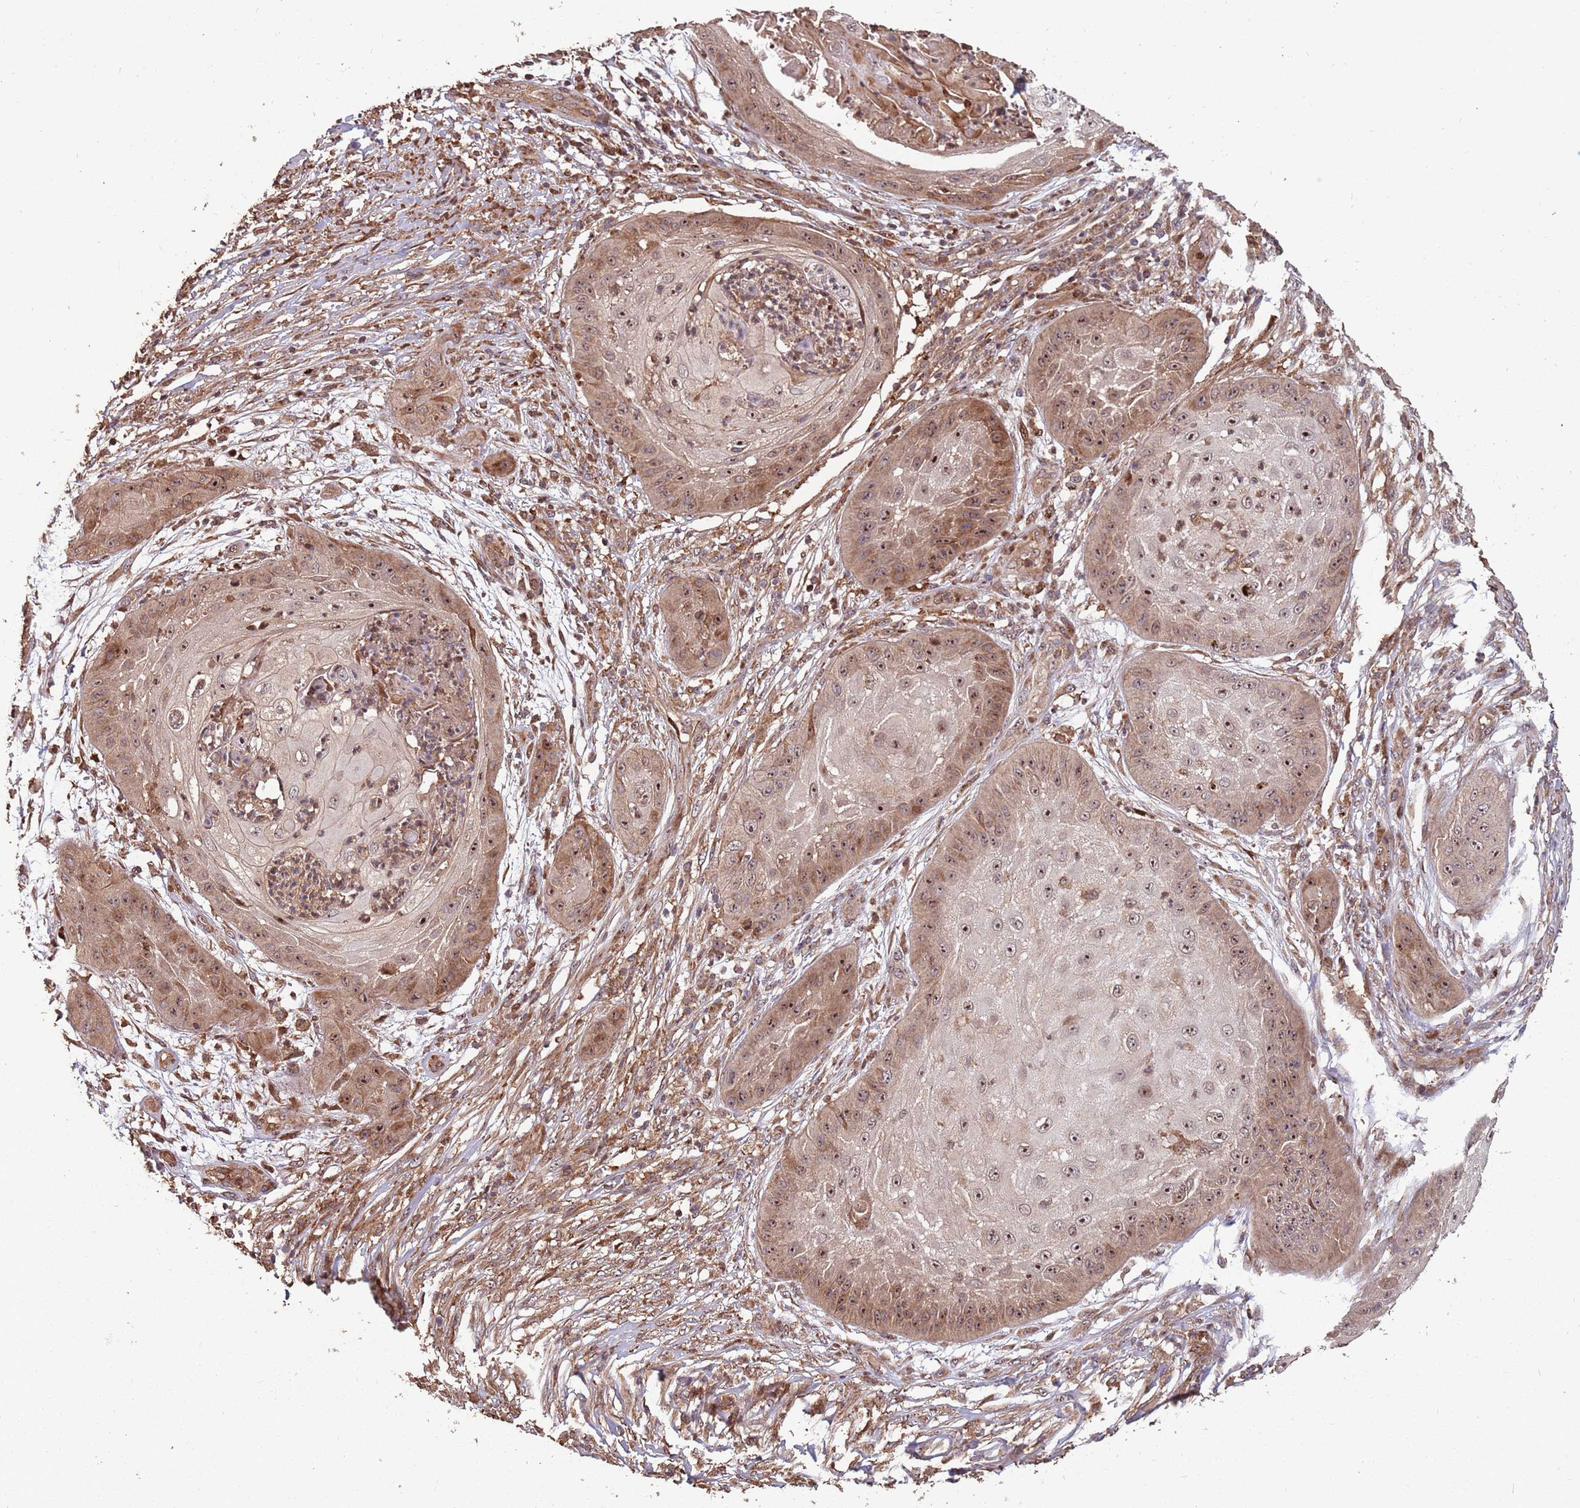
{"staining": {"intensity": "moderate", "quantity": ">75%", "location": "cytoplasmic/membranous,nuclear"}, "tissue": "skin cancer", "cell_type": "Tumor cells", "image_type": "cancer", "snomed": [{"axis": "morphology", "description": "Squamous cell carcinoma, NOS"}, {"axis": "topography", "description": "Skin"}], "caption": "This micrograph exhibits immunohistochemistry staining of skin cancer, with medium moderate cytoplasmic/membranous and nuclear positivity in approximately >75% of tumor cells.", "gene": "ZNF428", "patient": {"sex": "male", "age": 70}}